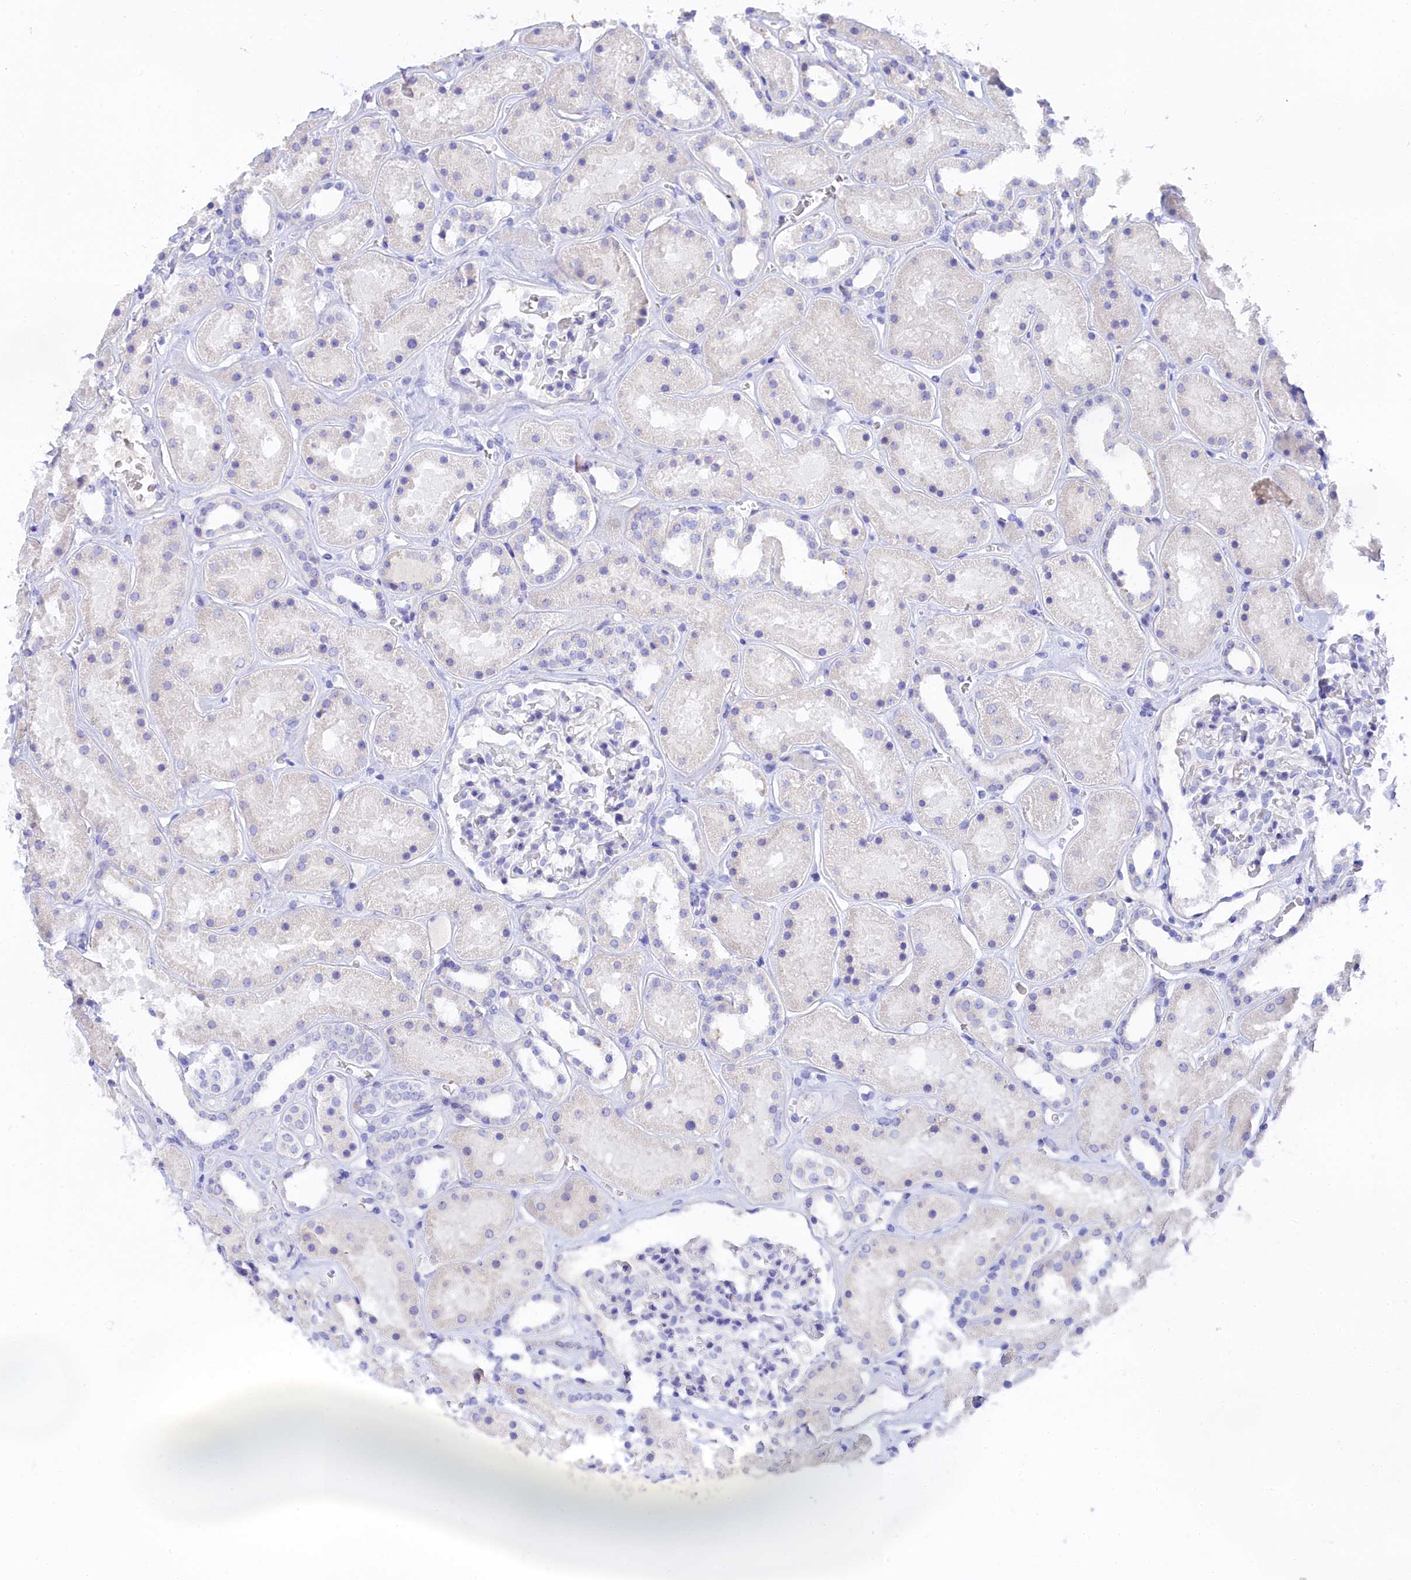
{"staining": {"intensity": "negative", "quantity": "none", "location": "none"}, "tissue": "kidney", "cell_type": "Cells in glomeruli", "image_type": "normal", "snomed": [{"axis": "morphology", "description": "Normal tissue, NOS"}, {"axis": "topography", "description": "Kidney"}], "caption": "IHC of normal kidney demonstrates no expression in cells in glomeruli.", "gene": "TRIM10", "patient": {"sex": "female", "age": 41}}